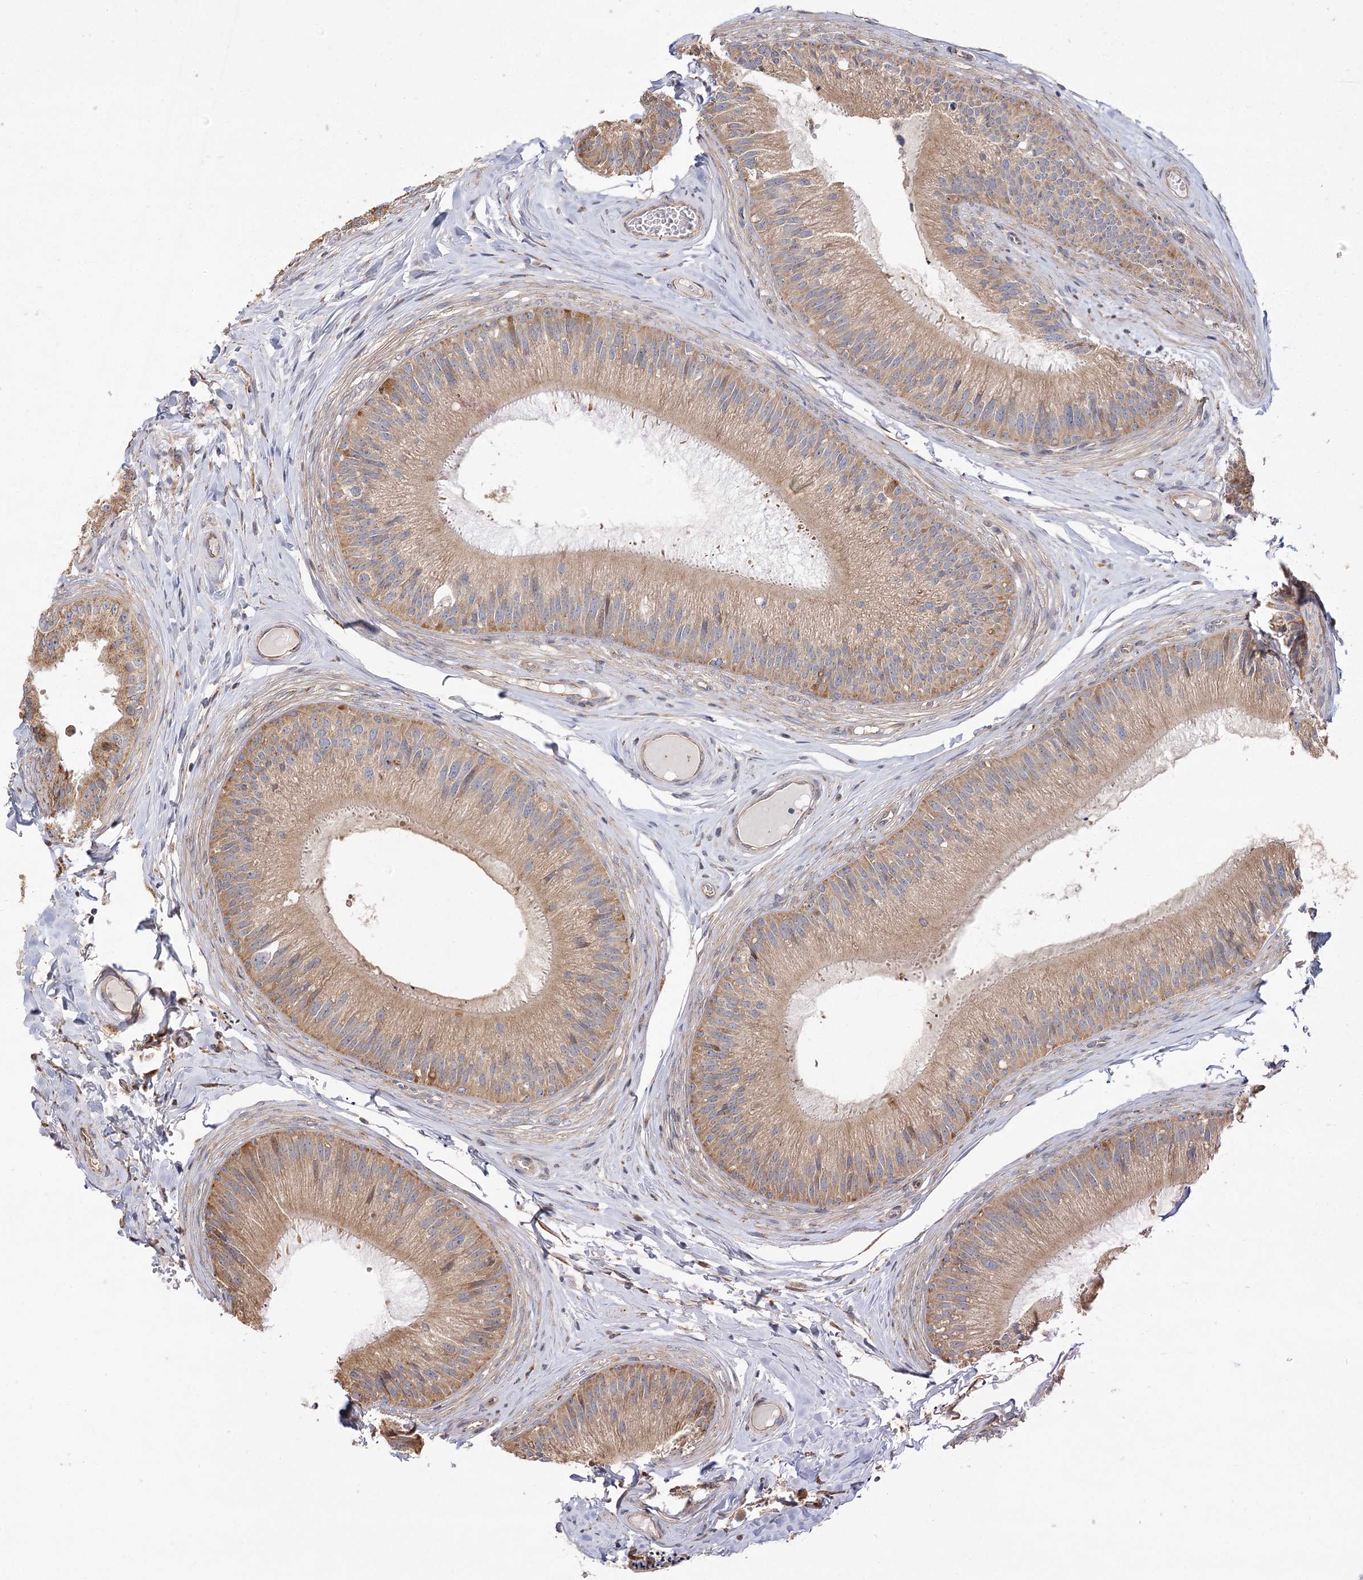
{"staining": {"intensity": "moderate", "quantity": ">75%", "location": "cytoplasmic/membranous"}, "tissue": "epididymis", "cell_type": "Glandular cells", "image_type": "normal", "snomed": [{"axis": "morphology", "description": "Normal tissue, NOS"}, {"axis": "topography", "description": "Epididymis"}], "caption": "Moderate cytoplasmic/membranous staining is appreciated in about >75% of glandular cells in unremarkable epididymis. Using DAB (brown) and hematoxylin (blue) stains, captured at high magnification using brightfield microscopy.", "gene": "ZFYVE16", "patient": {"sex": "male", "age": 31}}